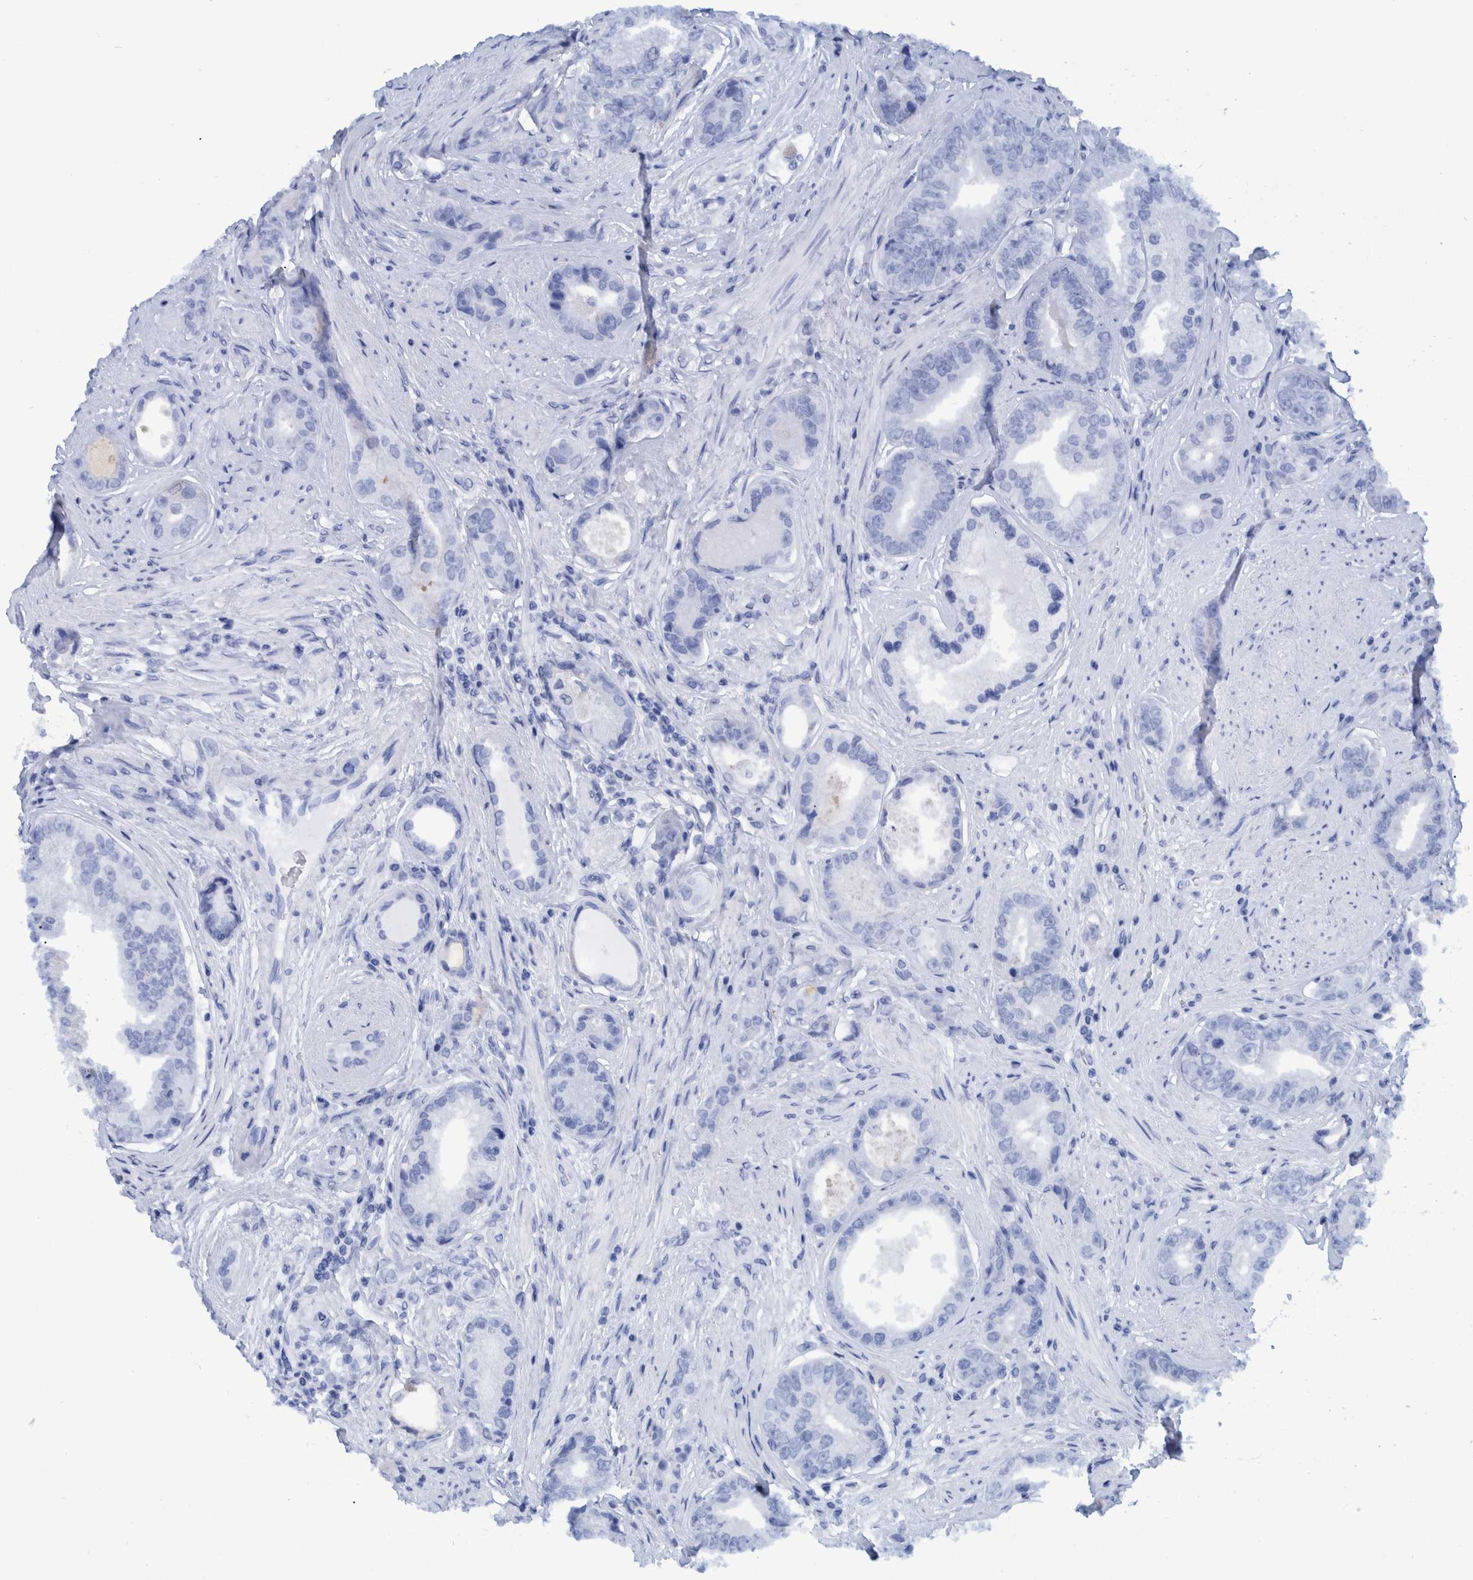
{"staining": {"intensity": "negative", "quantity": "none", "location": "none"}, "tissue": "prostate cancer", "cell_type": "Tumor cells", "image_type": "cancer", "snomed": [{"axis": "morphology", "description": "Adenocarcinoma, High grade"}, {"axis": "topography", "description": "Prostate"}], "caption": "Tumor cells are negative for brown protein staining in prostate cancer (adenocarcinoma (high-grade)). (Immunohistochemistry (ihc), brightfield microscopy, high magnification).", "gene": "BZW2", "patient": {"sex": "male", "age": 61}}